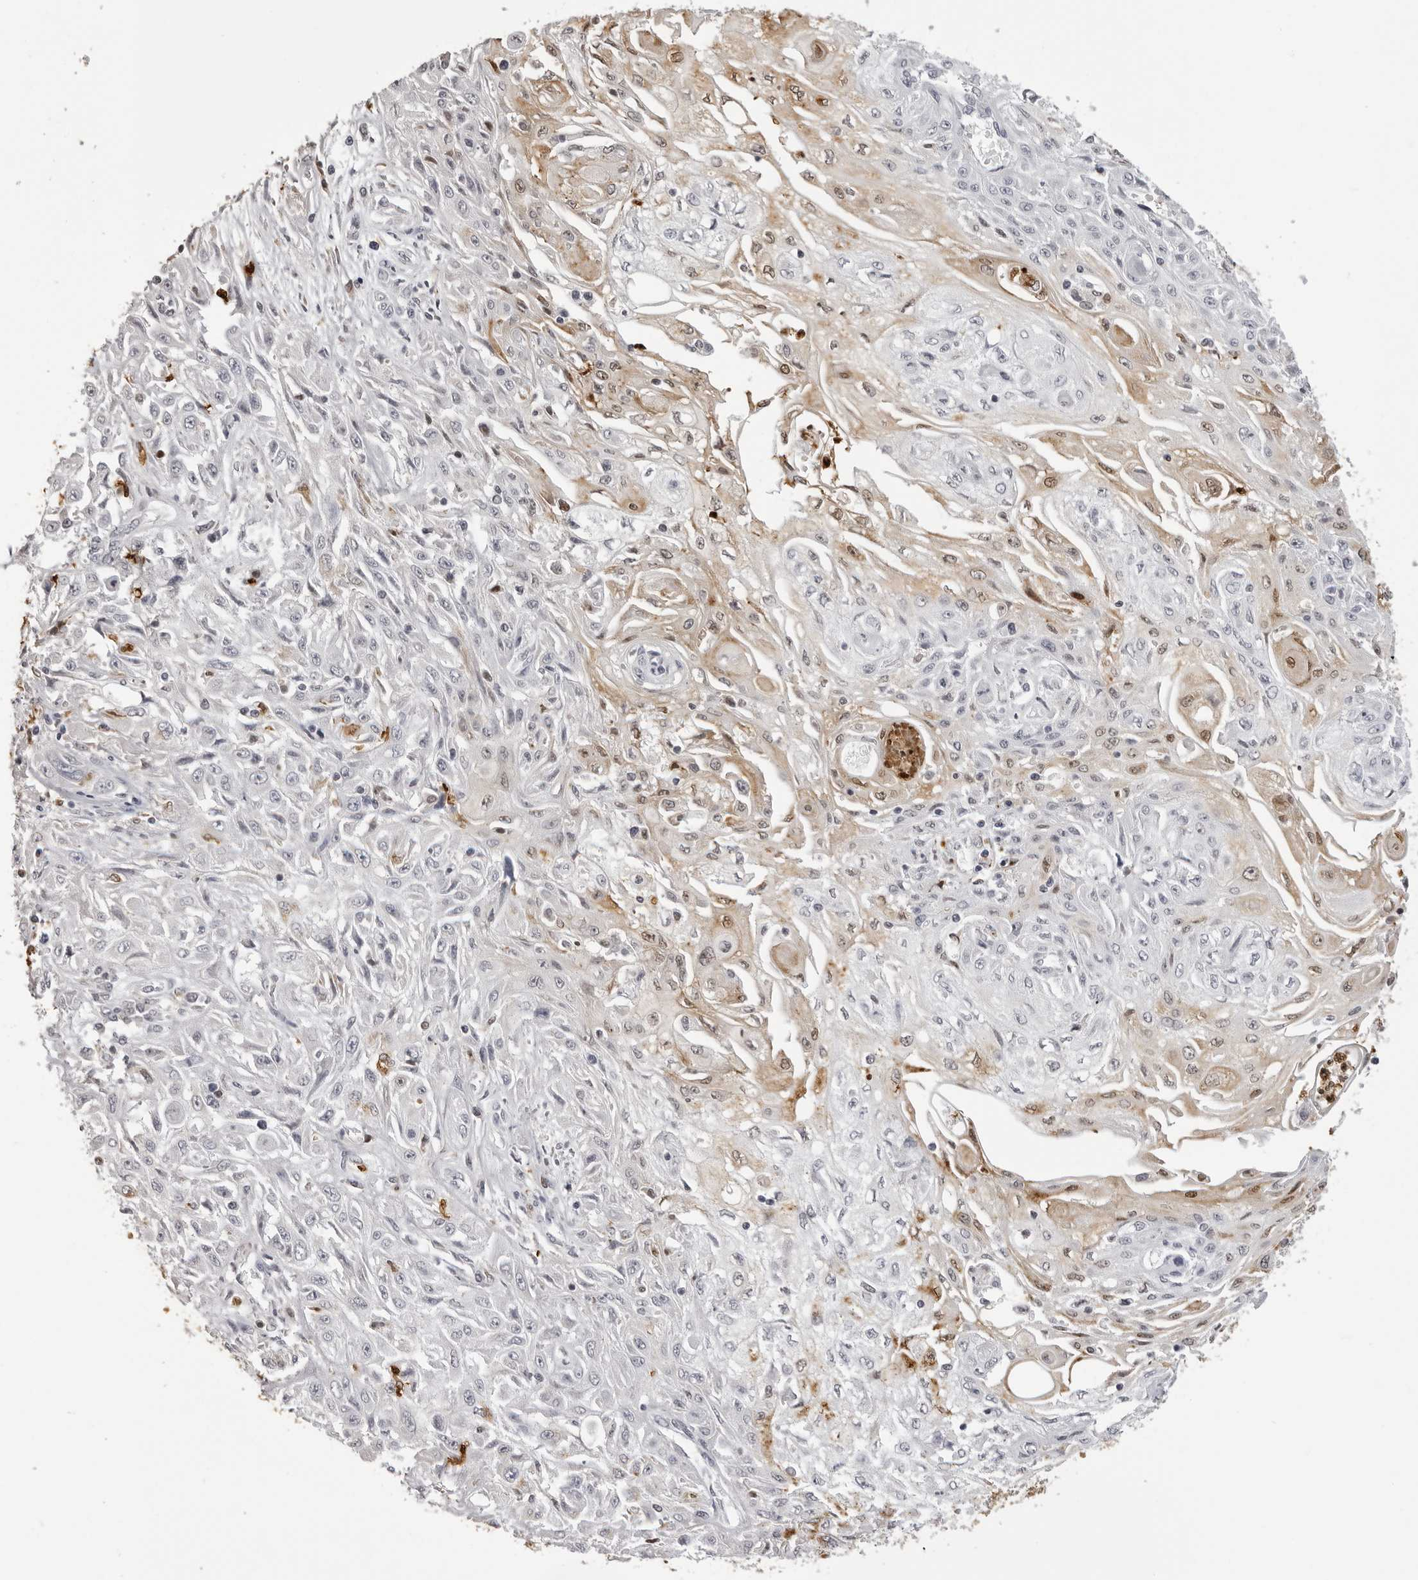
{"staining": {"intensity": "weak", "quantity": "25%-75%", "location": "cytoplasmic/membranous,nuclear"}, "tissue": "skin cancer", "cell_type": "Tumor cells", "image_type": "cancer", "snomed": [{"axis": "morphology", "description": "Squamous cell carcinoma, NOS"}, {"axis": "morphology", "description": "Squamous cell carcinoma, metastatic, NOS"}, {"axis": "topography", "description": "Skin"}, {"axis": "topography", "description": "Lymph node"}], "caption": "Immunohistochemical staining of human skin squamous cell carcinoma reveals low levels of weak cytoplasmic/membranous and nuclear protein positivity in about 25%-75% of tumor cells. The staining is performed using DAB (3,3'-diaminobenzidine) brown chromogen to label protein expression. The nuclei are counter-stained blue using hematoxylin.", "gene": "IL31", "patient": {"sex": "male", "age": 75}}